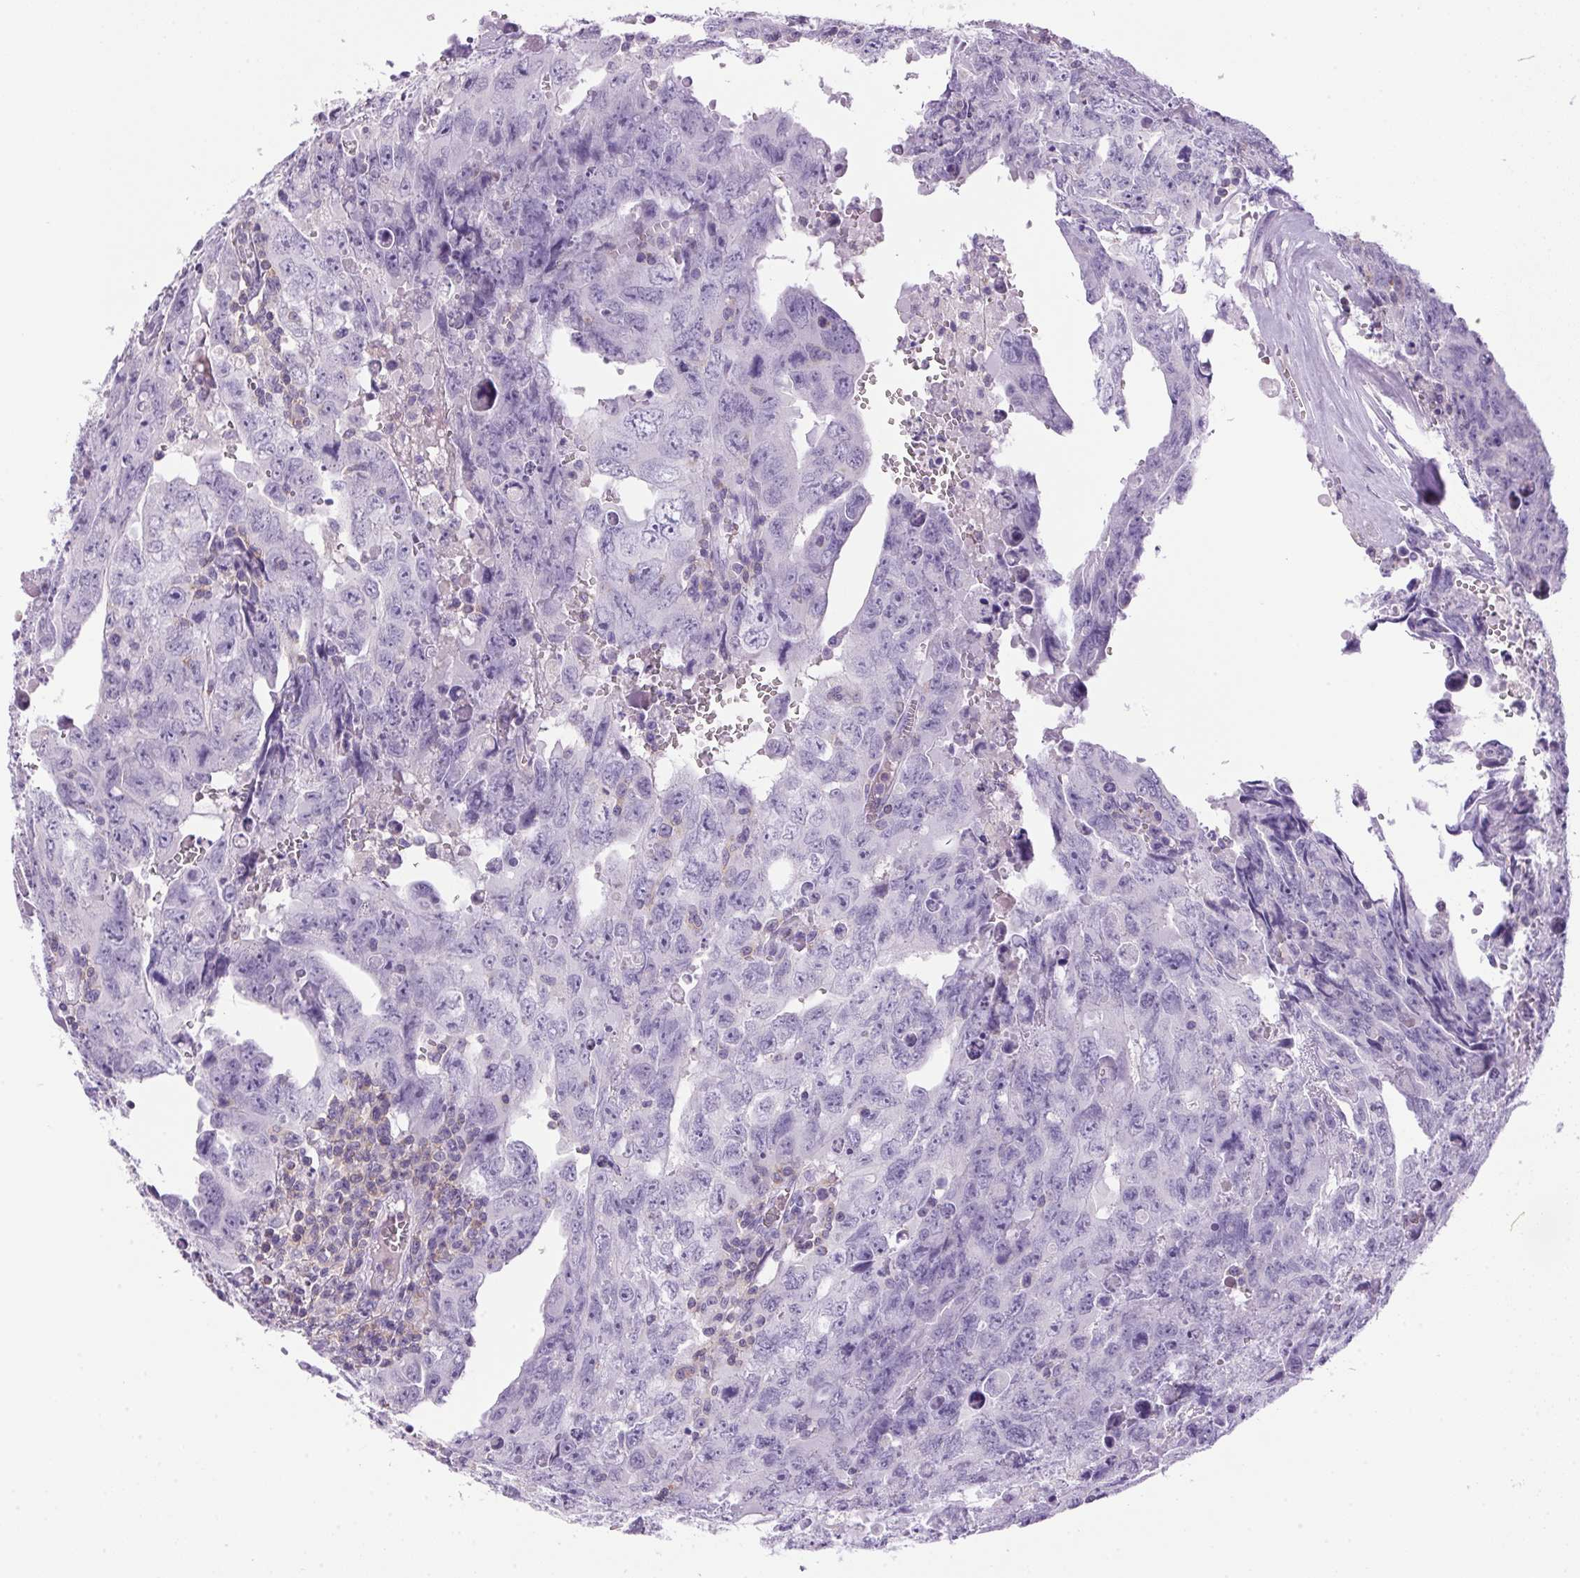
{"staining": {"intensity": "negative", "quantity": "none", "location": "none"}, "tissue": "testis cancer", "cell_type": "Tumor cells", "image_type": "cancer", "snomed": [{"axis": "morphology", "description": "Carcinoma, Embryonal, NOS"}, {"axis": "topography", "description": "Testis"}], "caption": "Tumor cells are negative for protein expression in human testis cancer (embryonal carcinoma). Brightfield microscopy of immunohistochemistry stained with DAB (3,3'-diaminobenzidine) (brown) and hematoxylin (blue), captured at high magnification.", "gene": "S100A2", "patient": {"sex": "male", "age": 24}}